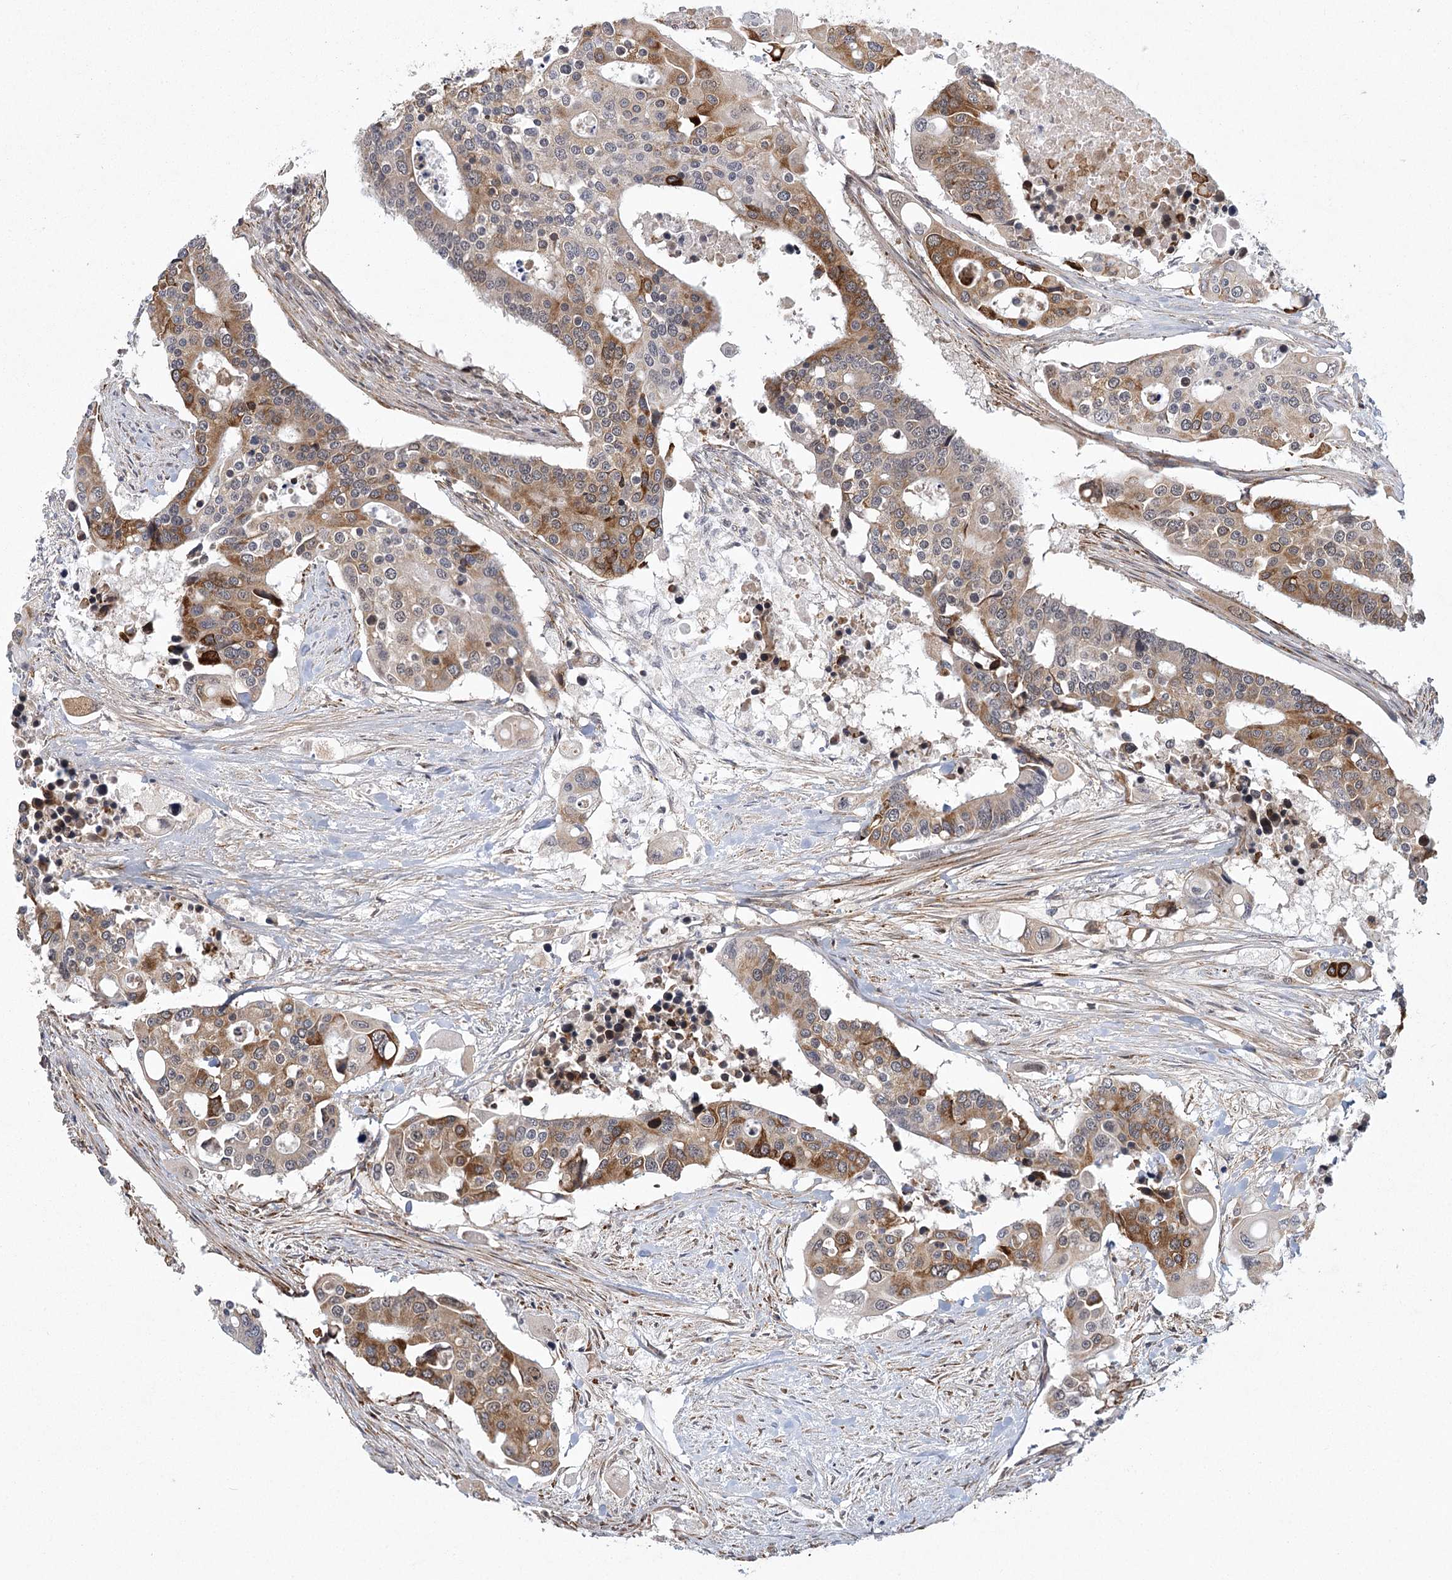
{"staining": {"intensity": "moderate", "quantity": "25%-75%", "location": "cytoplasmic/membranous"}, "tissue": "colorectal cancer", "cell_type": "Tumor cells", "image_type": "cancer", "snomed": [{"axis": "morphology", "description": "Adenocarcinoma, NOS"}, {"axis": "topography", "description": "Colon"}], "caption": "Colorectal cancer (adenocarcinoma) was stained to show a protein in brown. There is medium levels of moderate cytoplasmic/membranous staining in about 25%-75% of tumor cells. The protein of interest is stained brown, and the nuclei are stained in blue (DAB (3,3'-diaminobenzidine) IHC with brightfield microscopy, high magnification).", "gene": "MED28", "patient": {"sex": "male", "age": 77}}